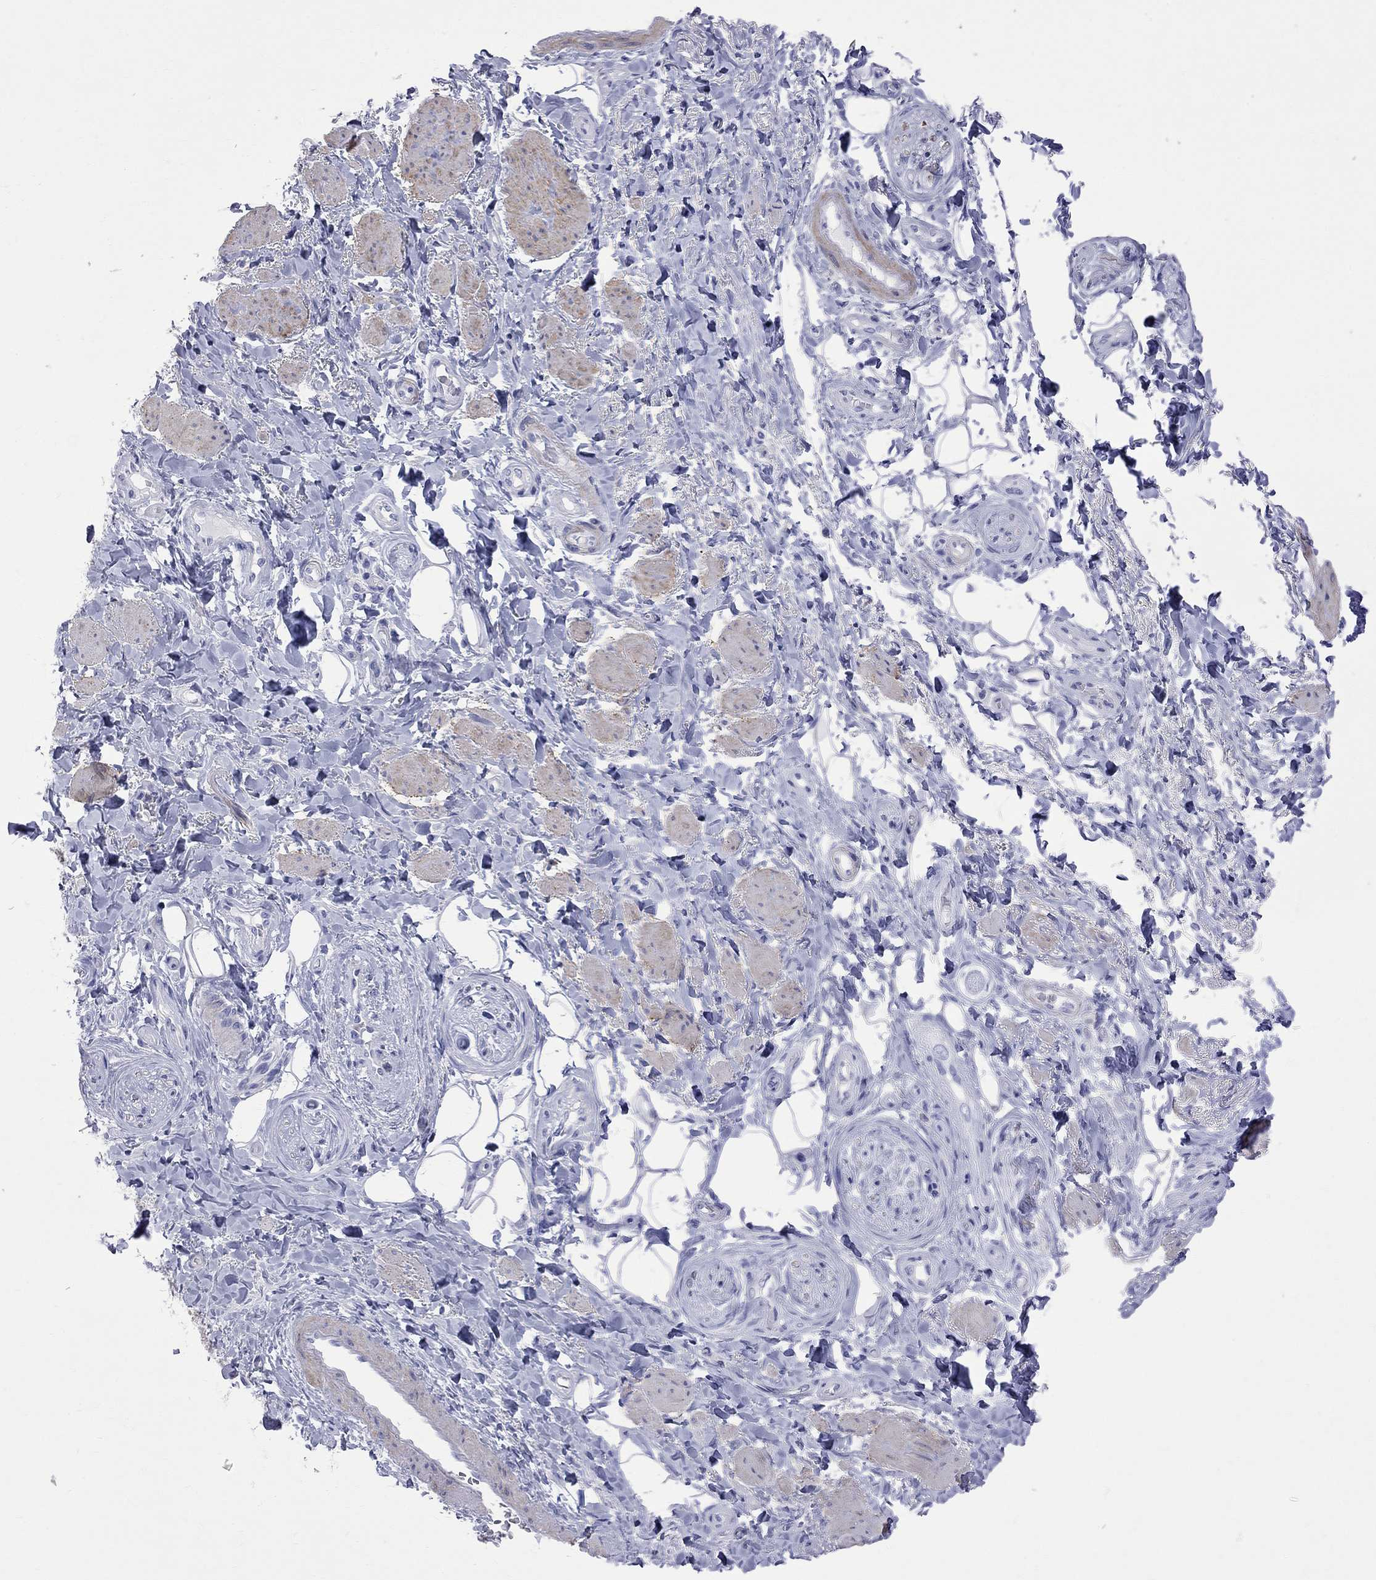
{"staining": {"intensity": "negative", "quantity": "none", "location": "none"}, "tissue": "adipose tissue", "cell_type": "Adipocytes", "image_type": "normal", "snomed": [{"axis": "morphology", "description": "Normal tissue, NOS"}, {"axis": "topography", "description": "Skeletal muscle"}, {"axis": "topography", "description": "Anal"}, {"axis": "topography", "description": "Peripheral nerve tissue"}], "caption": "DAB (3,3'-diaminobenzidine) immunohistochemical staining of benign adipose tissue demonstrates no significant expression in adipocytes. The staining is performed using DAB brown chromogen with nuclei counter-stained in using hematoxylin.", "gene": "S100A3", "patient": {"sex": "male", "age": 53}}